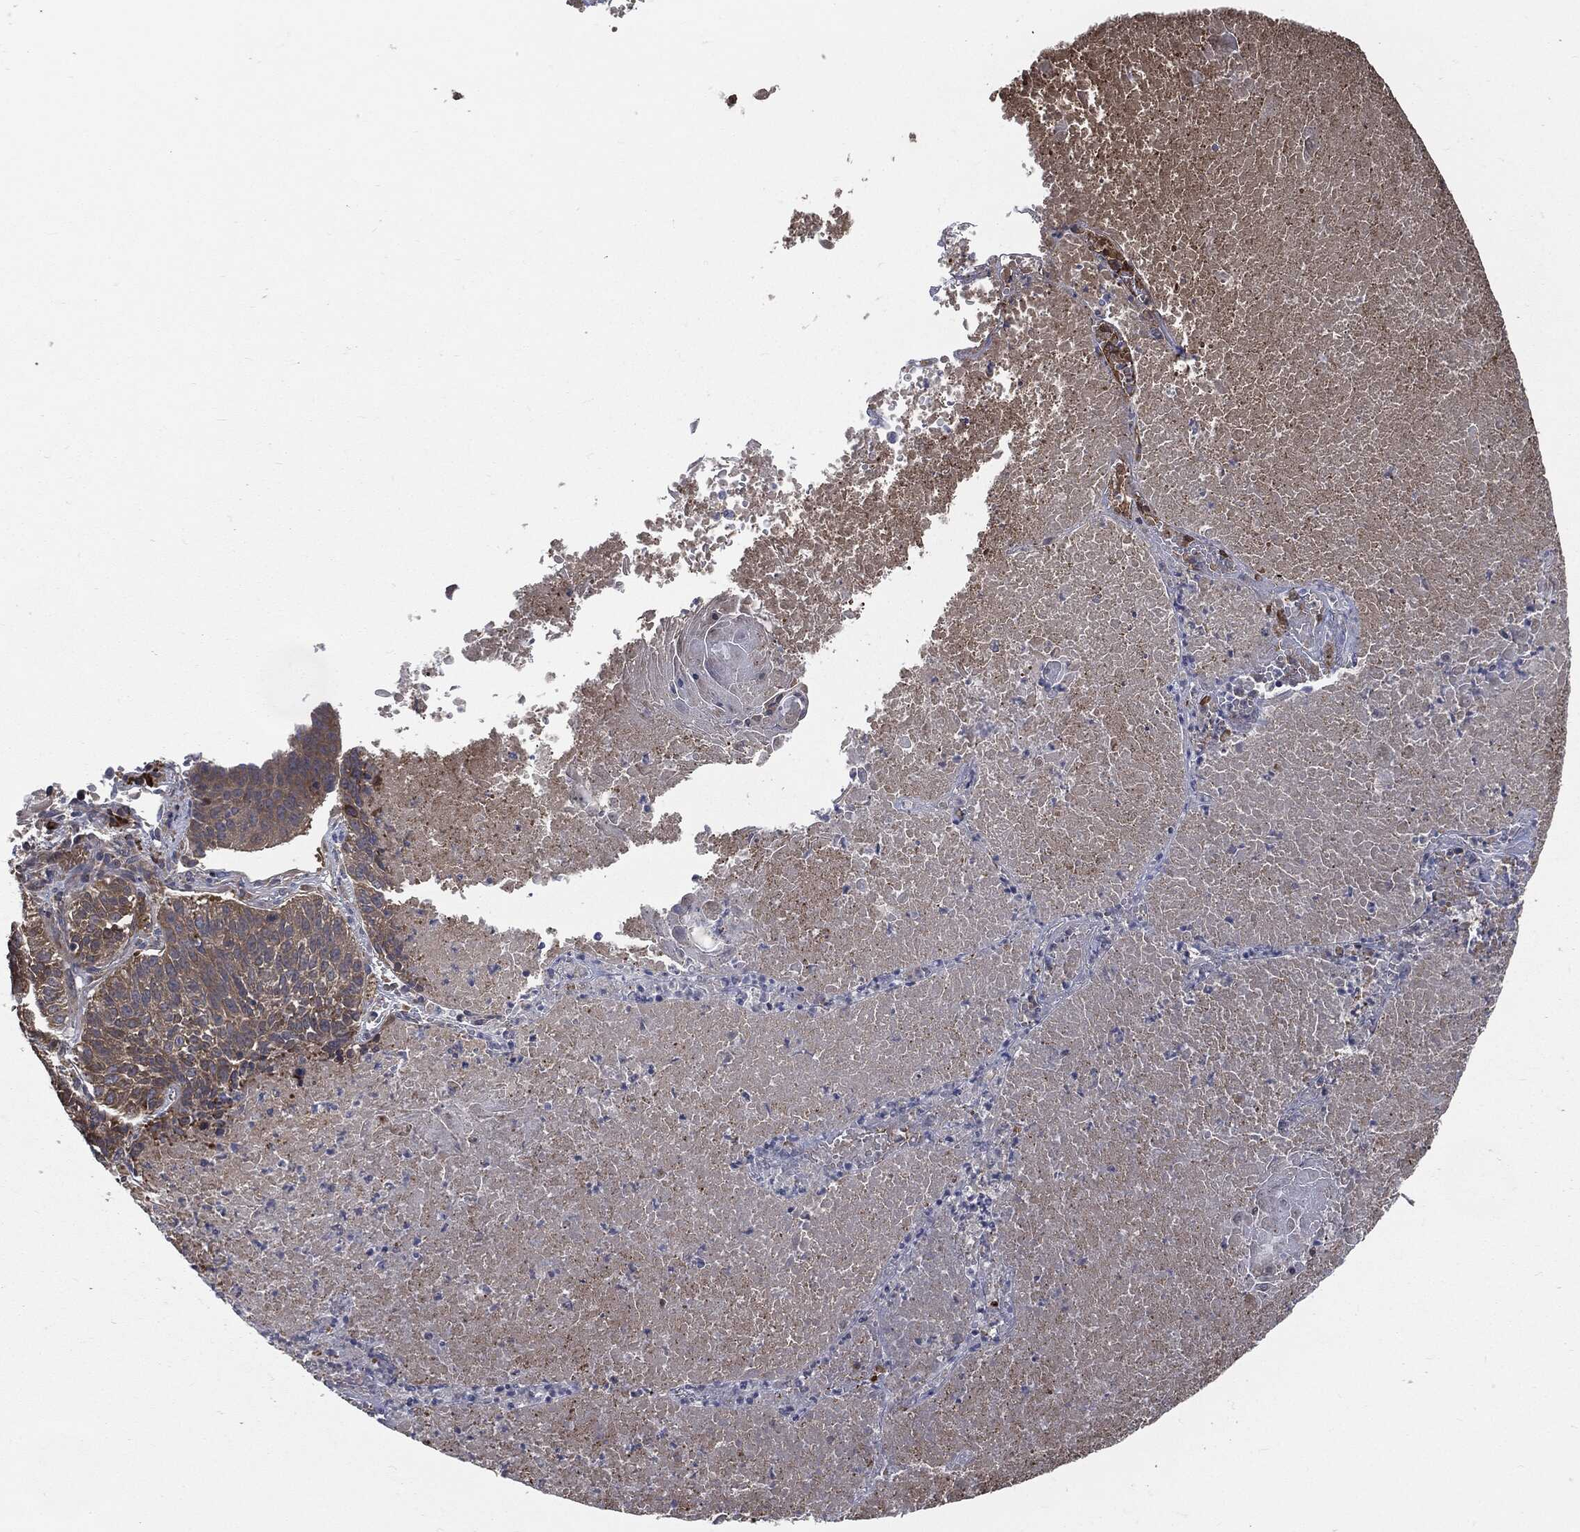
{"staining": {"intensity": "weak", "quantity": "25%-75%", "location": "cytoplasmic/membranous"}, "tissue": "lung cancer", "cell_type": "Tumor cells", "image_type": "cancer", "snomed": [{"axis": "morphology", "description": "Squamous cell carcinoma, NOS"}, {"axis": "topography", "description": "Lung"}], "caption": "Human lung cancer stained for a protein (brown) demonstrates weak cytoplasmic/membranous positive positivity in approximately 25%-75% of tumor cells.", "gene": "PRDX4", "patient": {"sex": "male", "age": 64}}